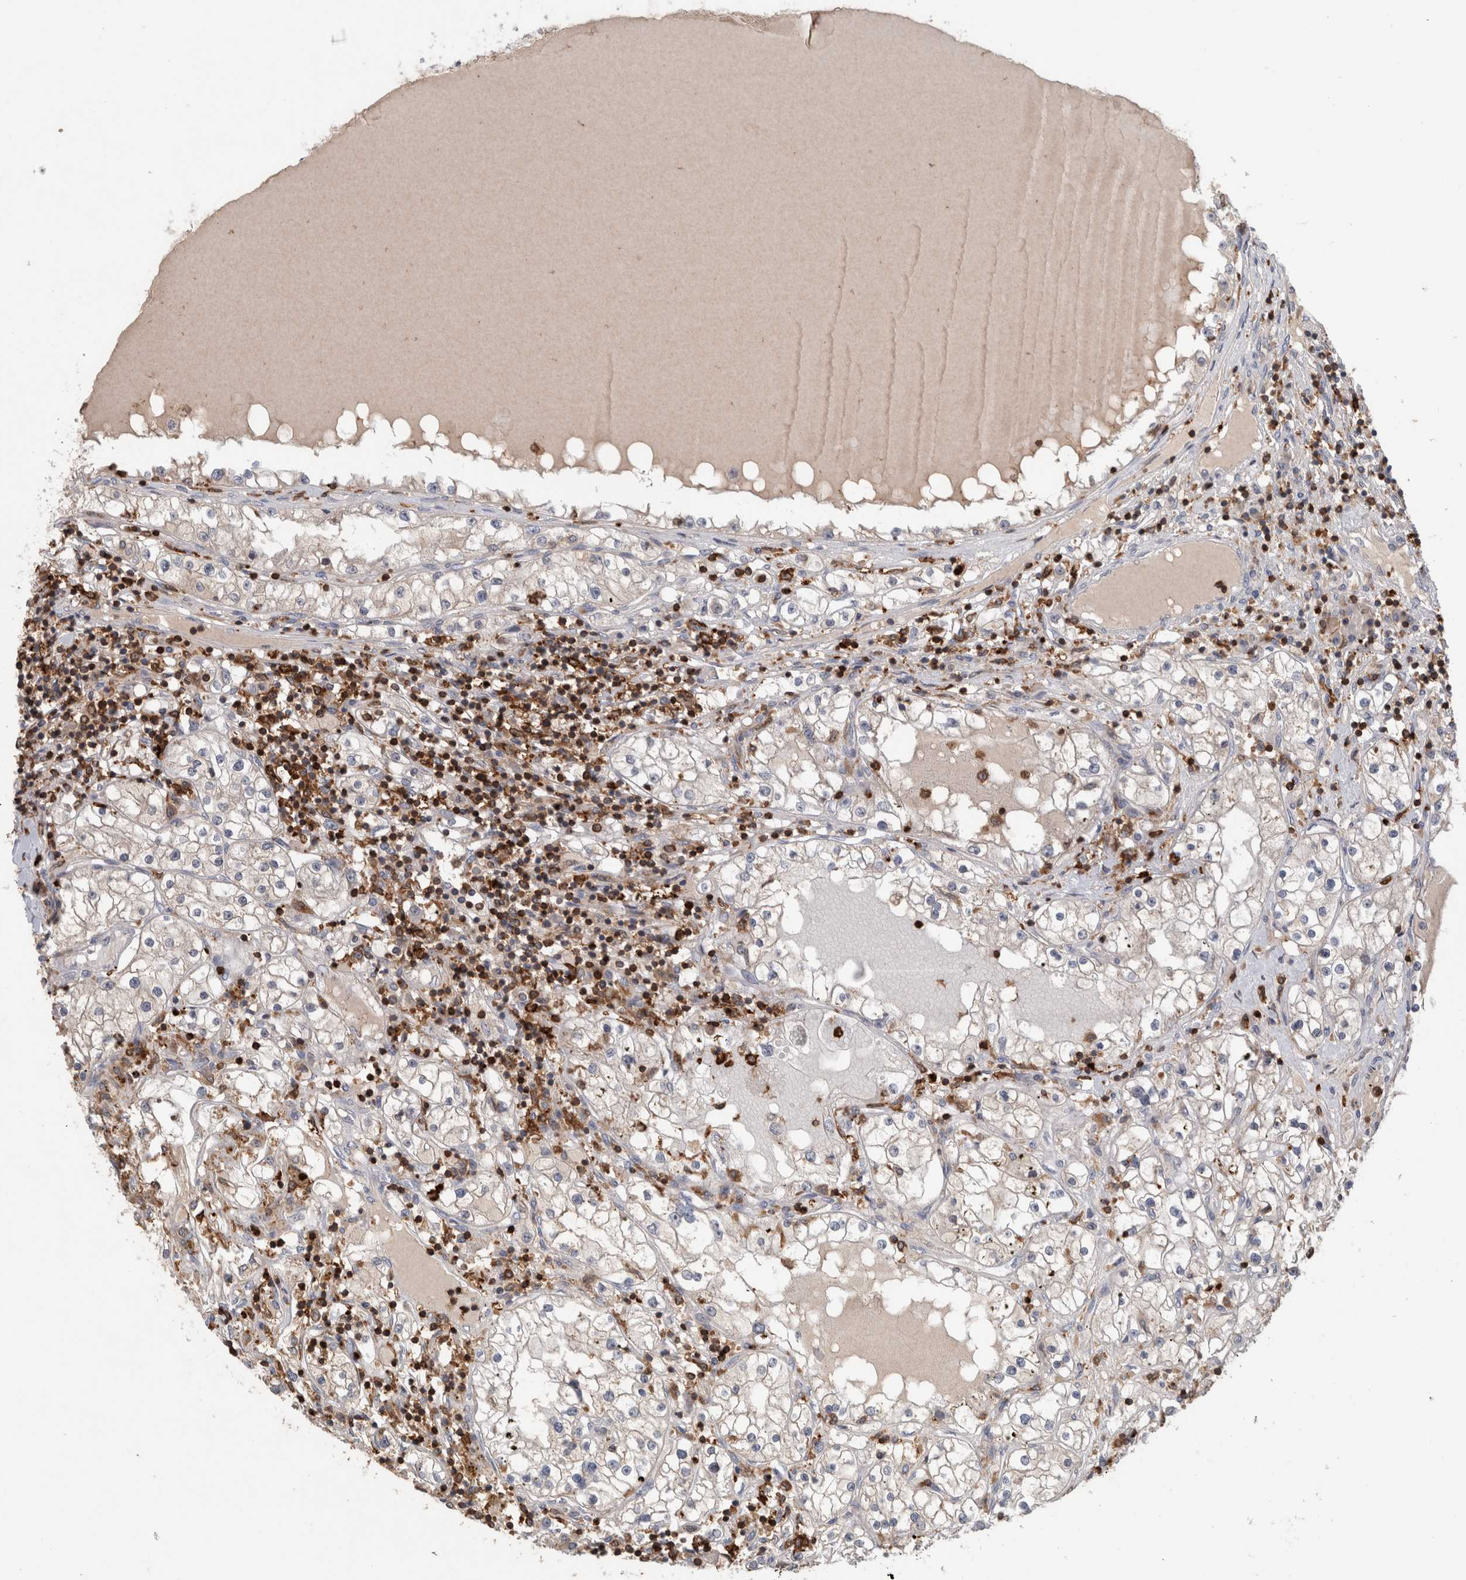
{"staining": {"intensity": "negative", "quantity": "none", "location": "none"}, "tissue": "renal cancer", "cell_type": "Tumor cells", "image_type": "cancer", "snomed": [{"axis": "morphology", "description": "Adenocarcinoma, NOS"}, {"axis": "topography", "description": "Kidney"}], "caption": "IHC of human renal adenocarcinoma reveals no positivity in tumor cells.", "gene": "GFRA2", "patient": {"sex": "male", "age": 68}}